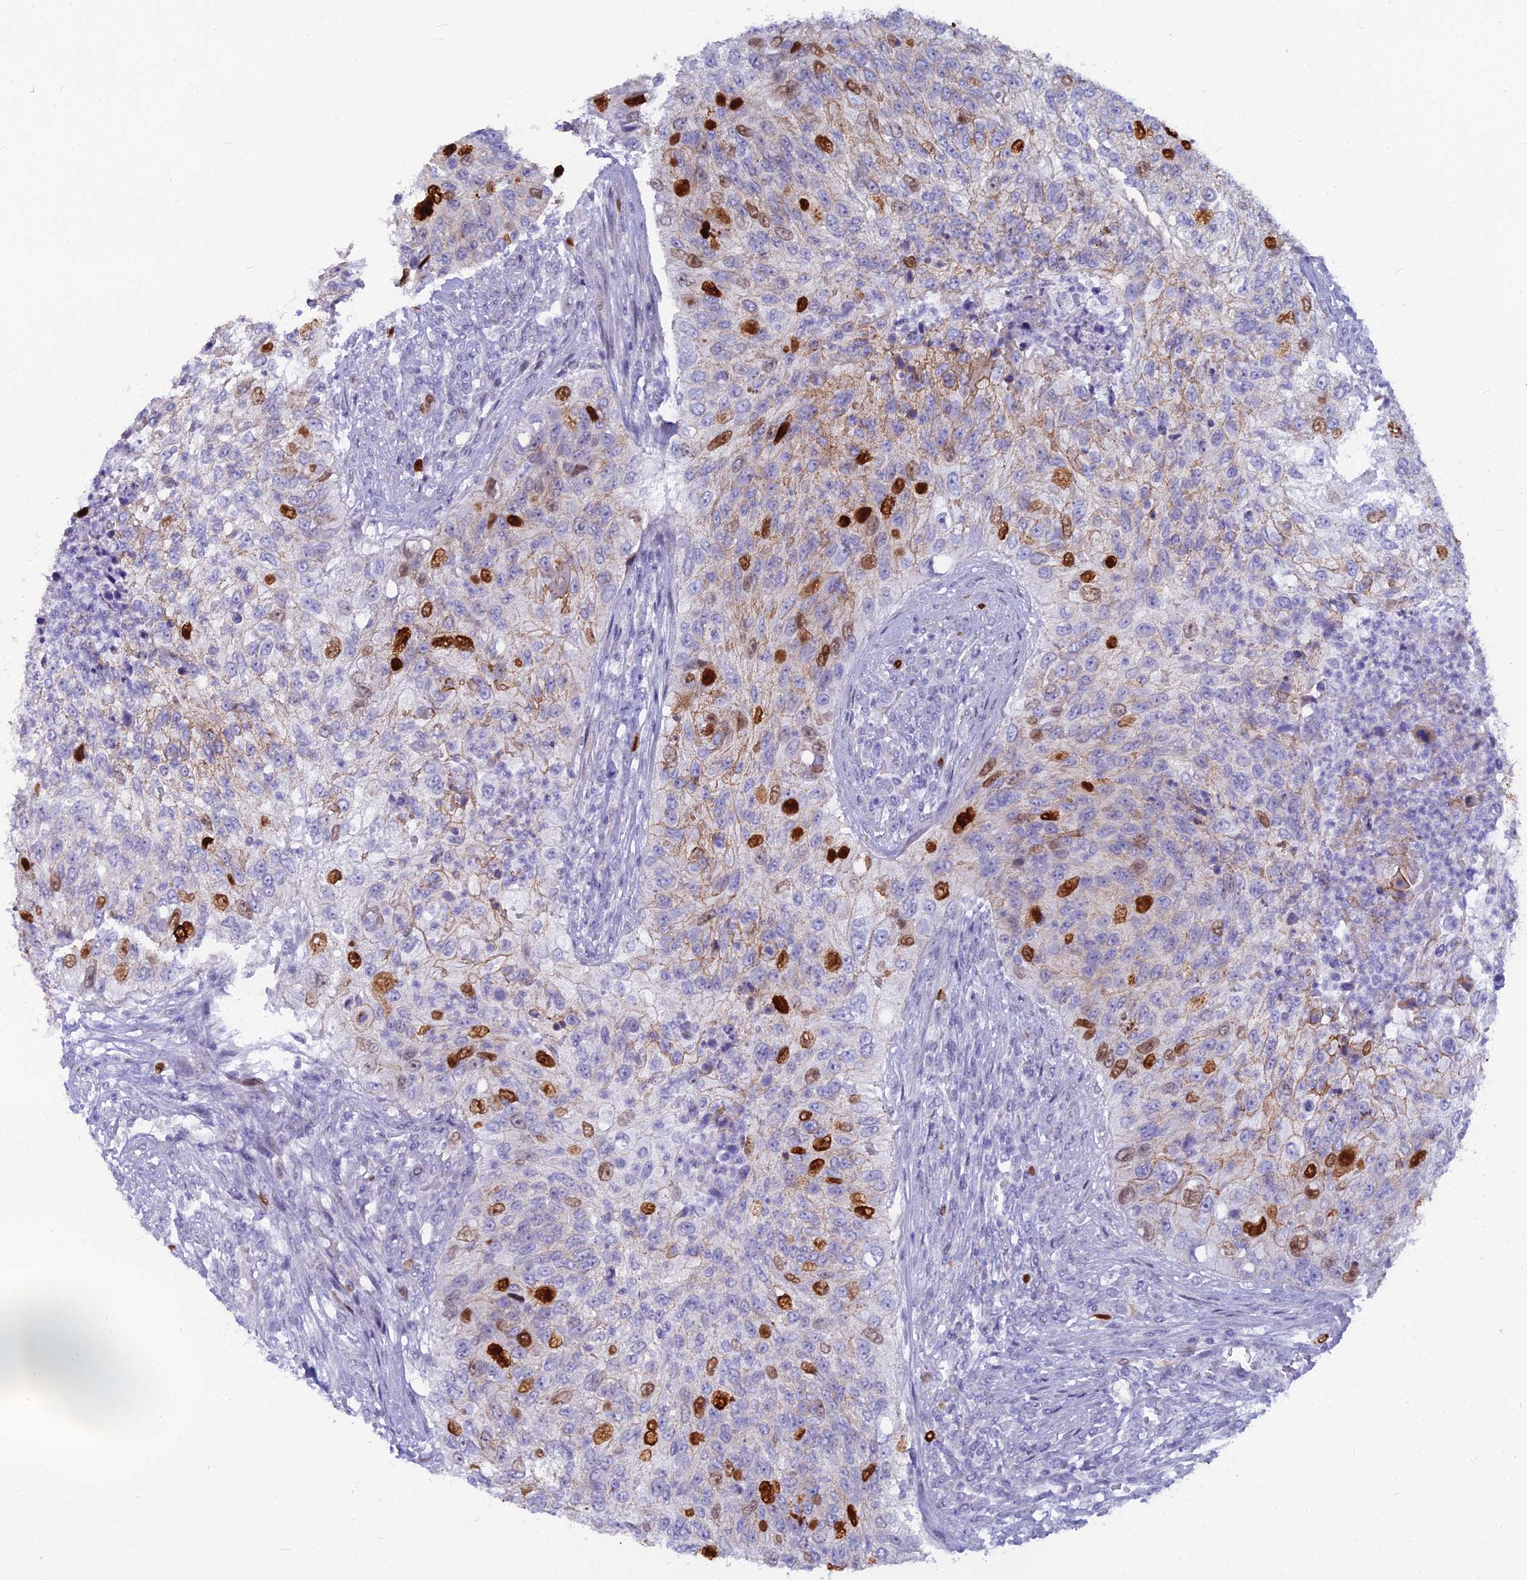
{"staining": {"intensity": "strong", "quantity": "25%-75%", "location": "cytoplasmic/membranous,nuclear"}, "tissue": "urothelial cancer", "cell_type": "Tumor cells", "image_type": "cancer", "snomed": [{"axis": "morphology", "description": "Urothelial carcinoma, High grade"}, {"axis": "topography", "description": "Urinary bladder"}], "caption": "Urothelial cancer stained for a protein demonstrates strong cytoplasmic/membranous and nuclear positivity in tumor cells.", "gene": "NUSAP1", "patient": {"sex": "female", "age": 60}}